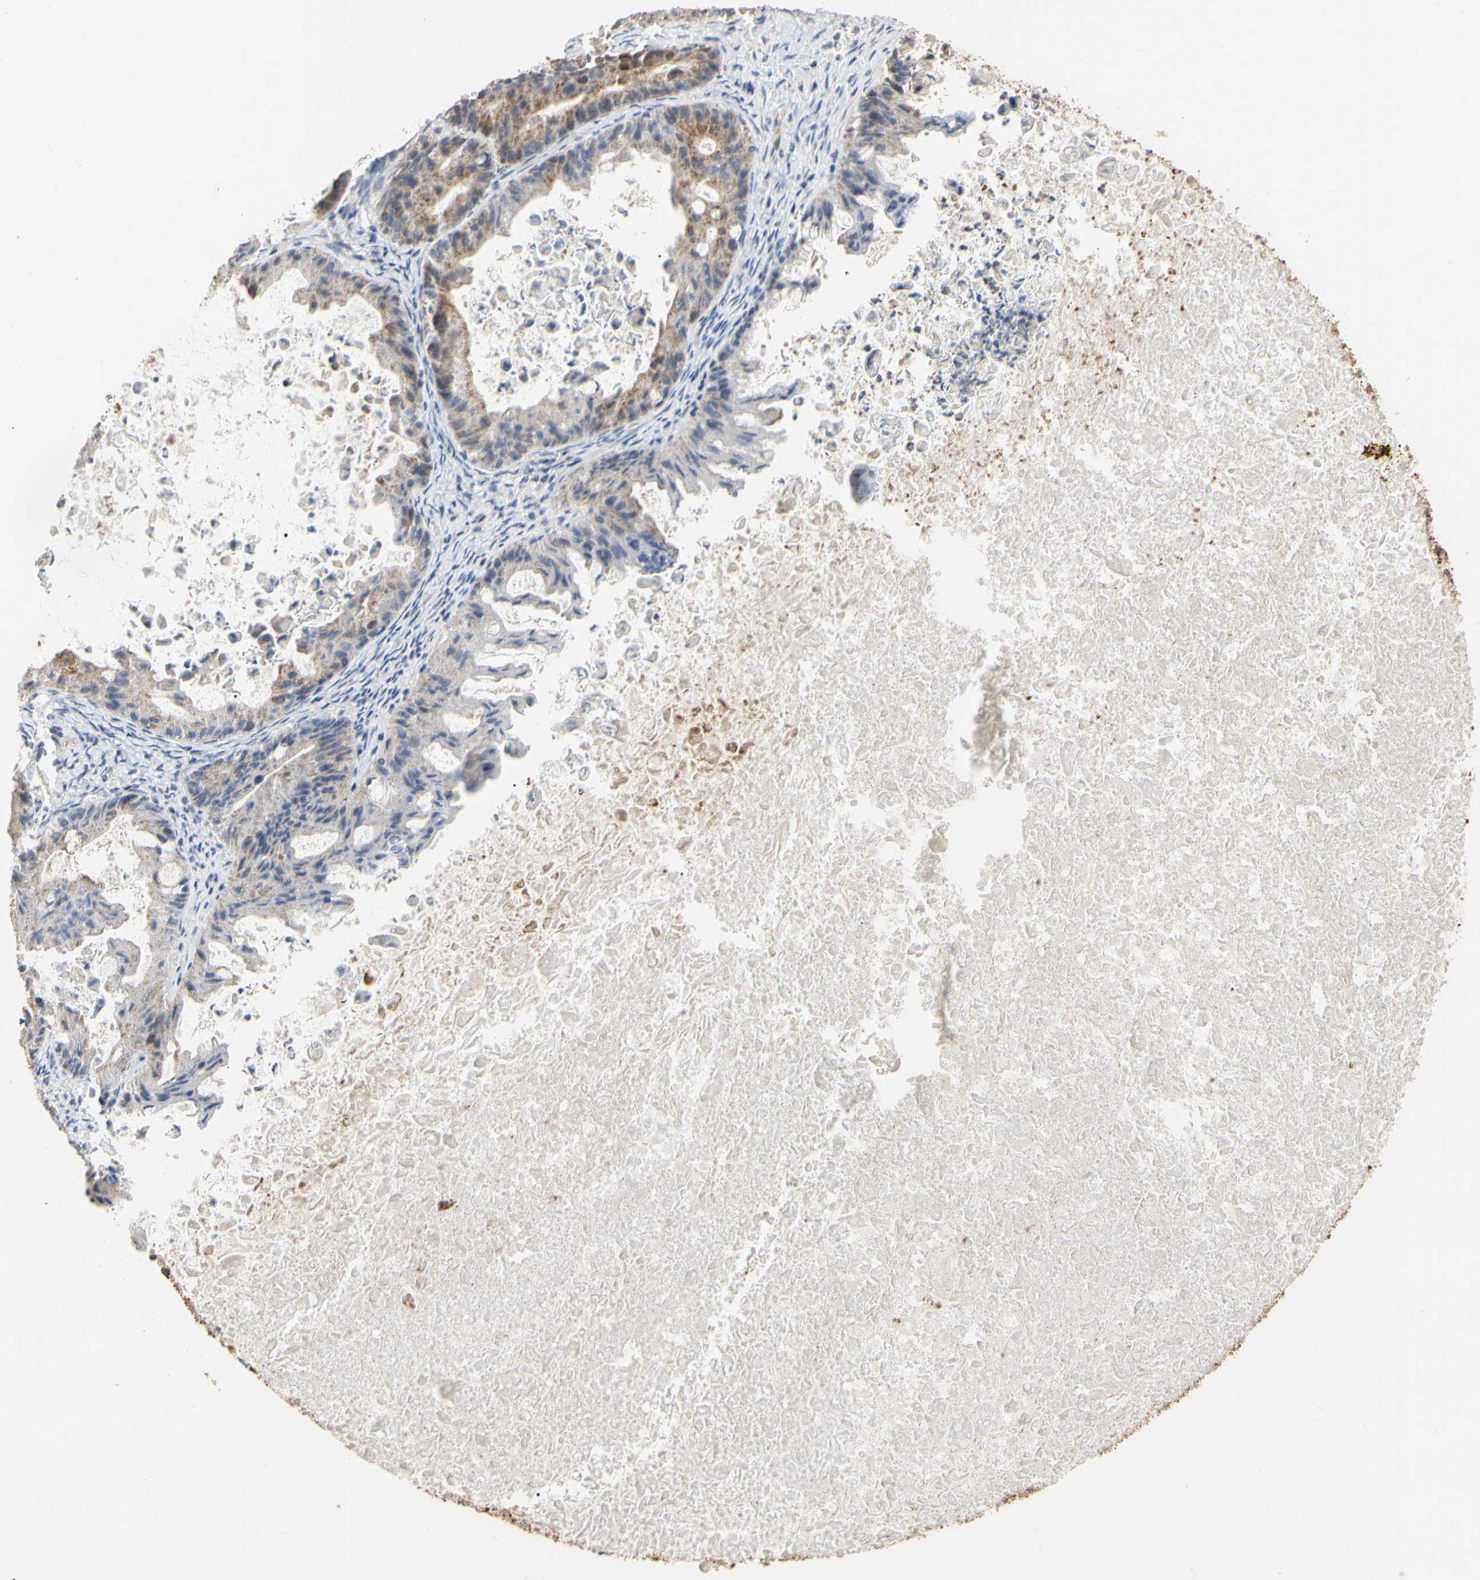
{"staining": {"intensity": "weak", "quantity": "<25%", "location": "cytoplasmic/membranous"}, "tissue": "ovarian cancer", "cell_type": "Tumor cells", "image_type": "cancer", "snomed": [{"axis": "morphology", "description": "Cystadenocarcinoma, mucinous, NOS"}, {"axis": "topography", "description": "Ovary"}], "caption": "Ovarian mucinous cystadenocarcinoma stained for a protein using immunohistochemistry exhibits no staining tumor cells.", "gene": "TUBA1A", "patient": {"sex": "female", "age": 36}}